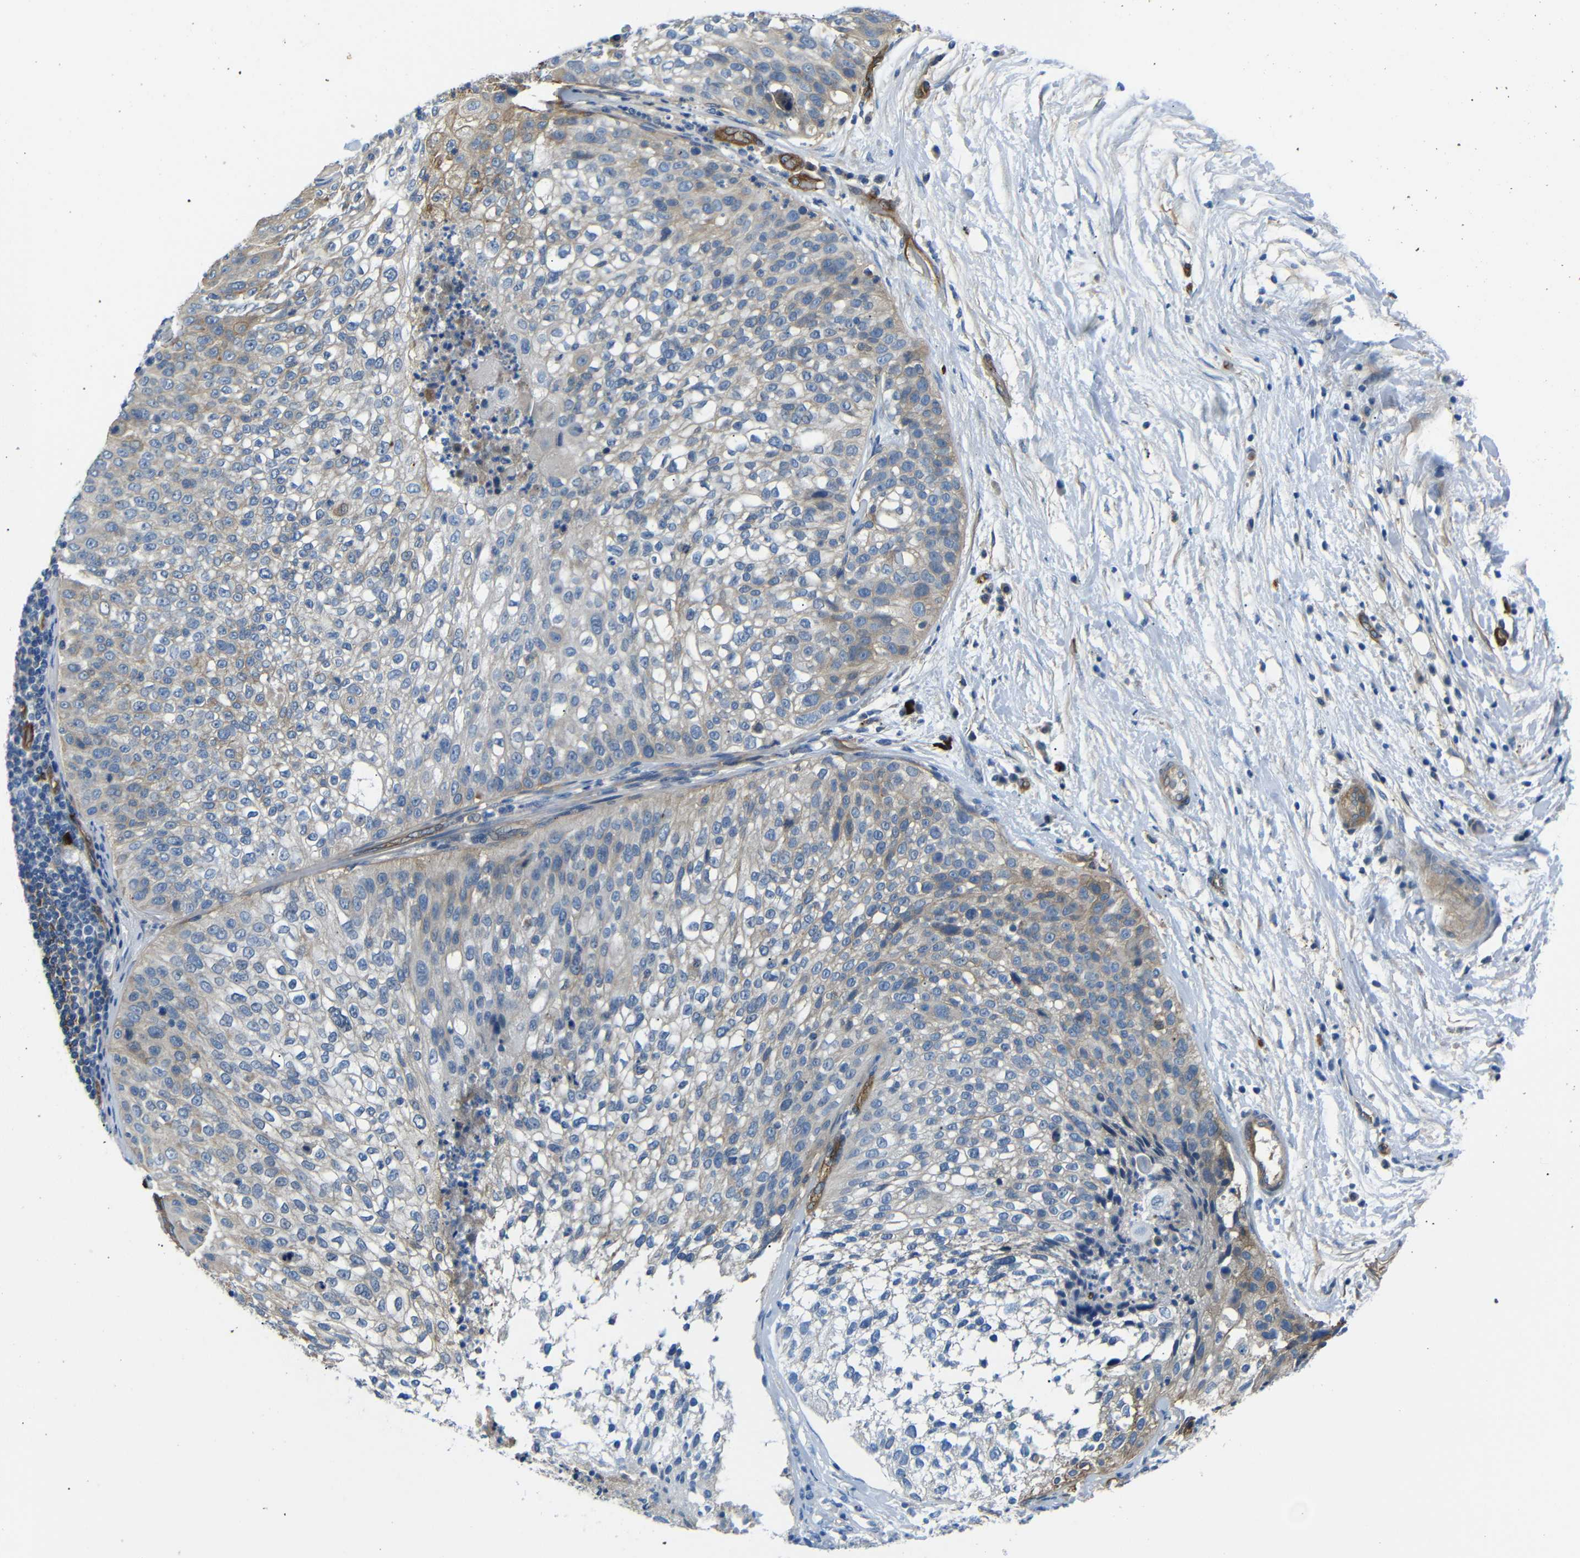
{"staining": {"intensity": "weak", "quantity": "<25%", "location": "cytoplasmic/membranous"}, "tissue": "lung cancer", "cell_type": "Tumor cells", "image_type": "cancer", "snomed": [{"axis": "morphology", "description": "Inflammation, NOS"}, {"axis": "morphology", "description": "Squamous cell carcinoma, NOS"}, {"axis": "topography", "description": "Lymph node"}, {"axis": "topography", "description": "Soft tissue"}, {"axis": "topography", "description": "Lung"}], "caption": "Immunohistochemistry (IHC) of human lung squamous cell carcinoma displays no expression in tumor cells.", "gene": "MYO1B", "patient": {"sex": "male", "age": 66}}